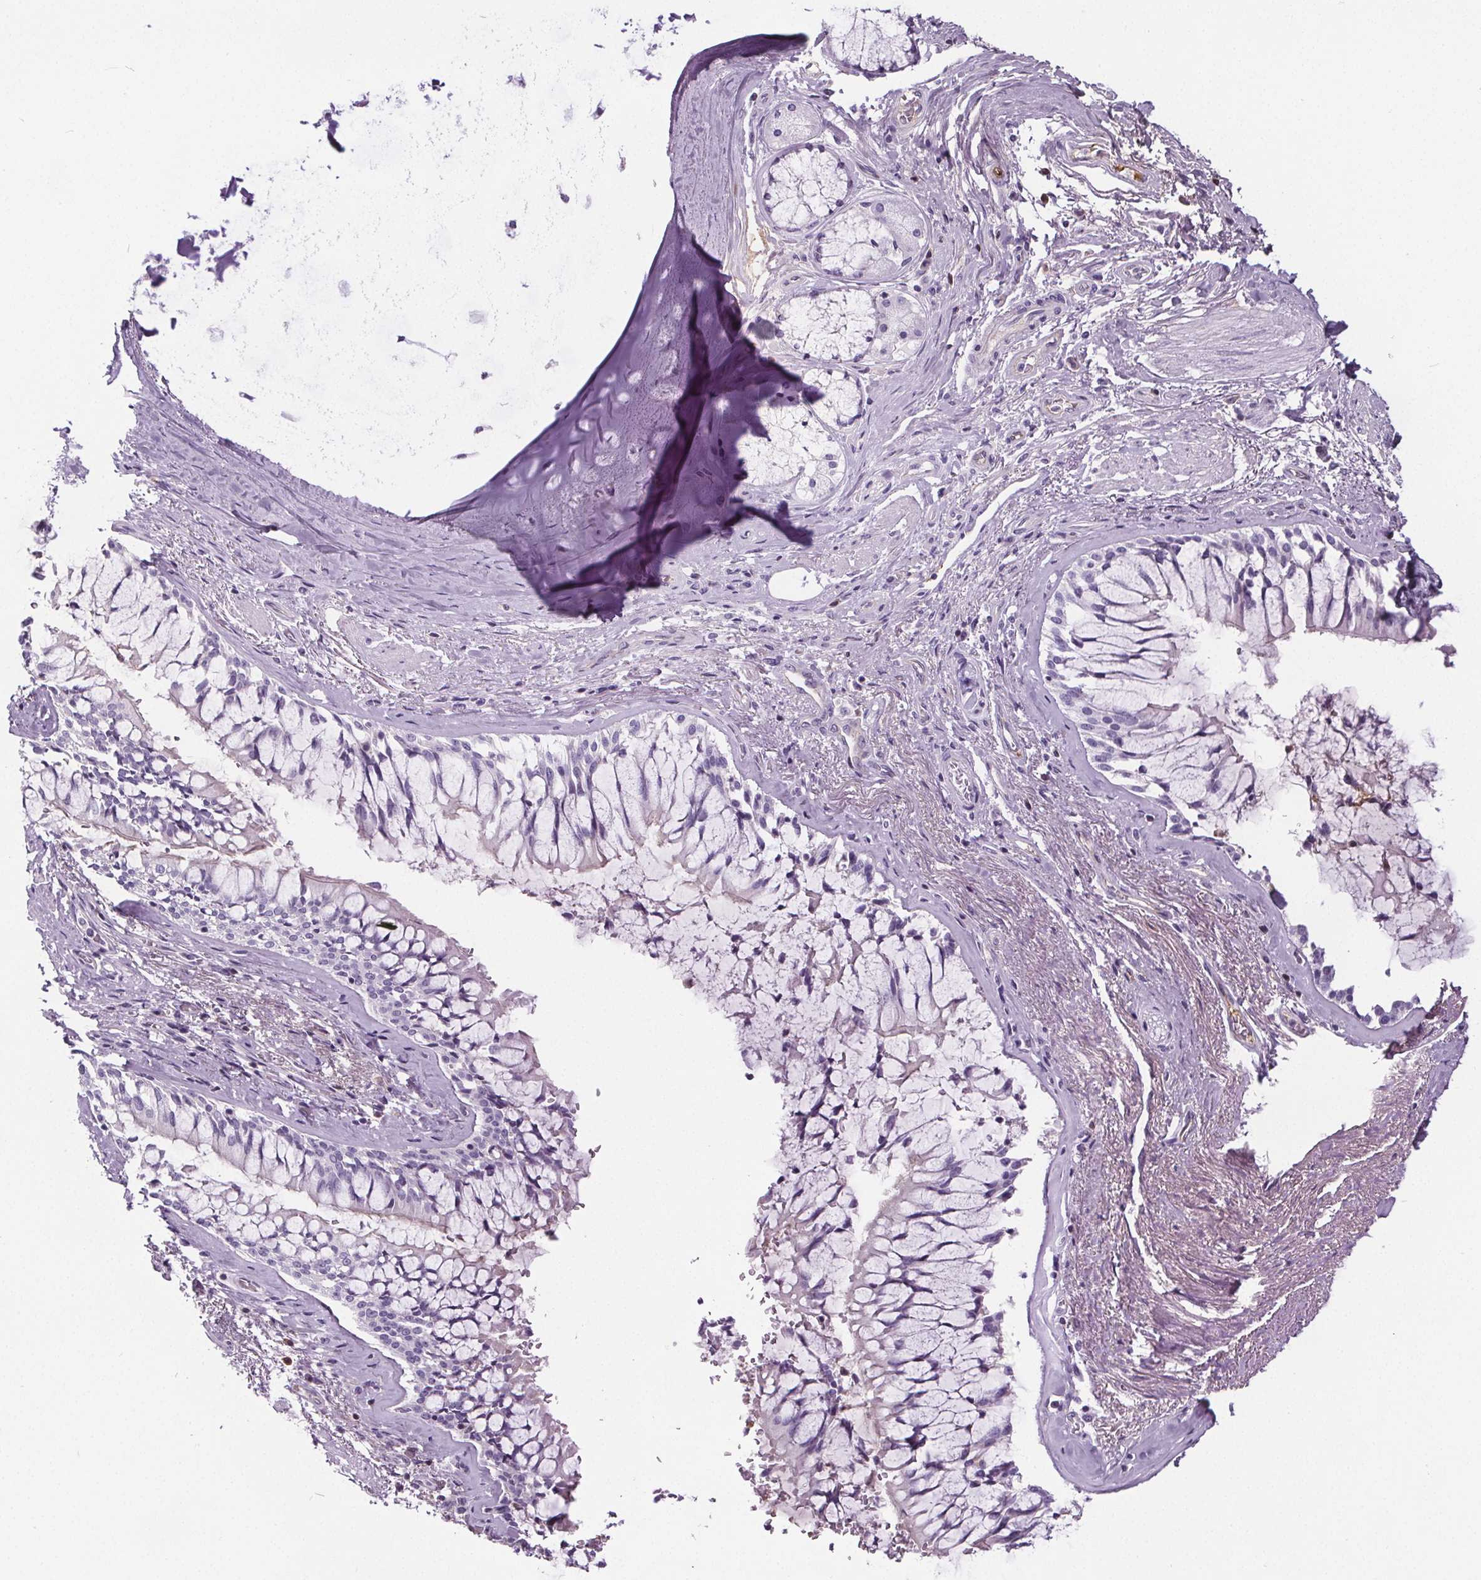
{"staining": {"intensity": "negative", "quantity": "none", "location": "none"}, "tissue": "adipose tissue", "cell_type": "Adipocytes", "image_type": "normal", "snomed": [{"axis": "morphology", "description": "Normal tissue, NOS"}, {"axis": "topography", "description": "Cartilage tissue"}, {"axis": "topography", "description": "Bronchus"}], "caption": "IHC photomicrograph of unremarkable adipose tissue stained for a protein (brown), which demonstrates no positivity in adipocytes.", "gene": "CD5L", "patient": {"sex": "male", "age": 64}}